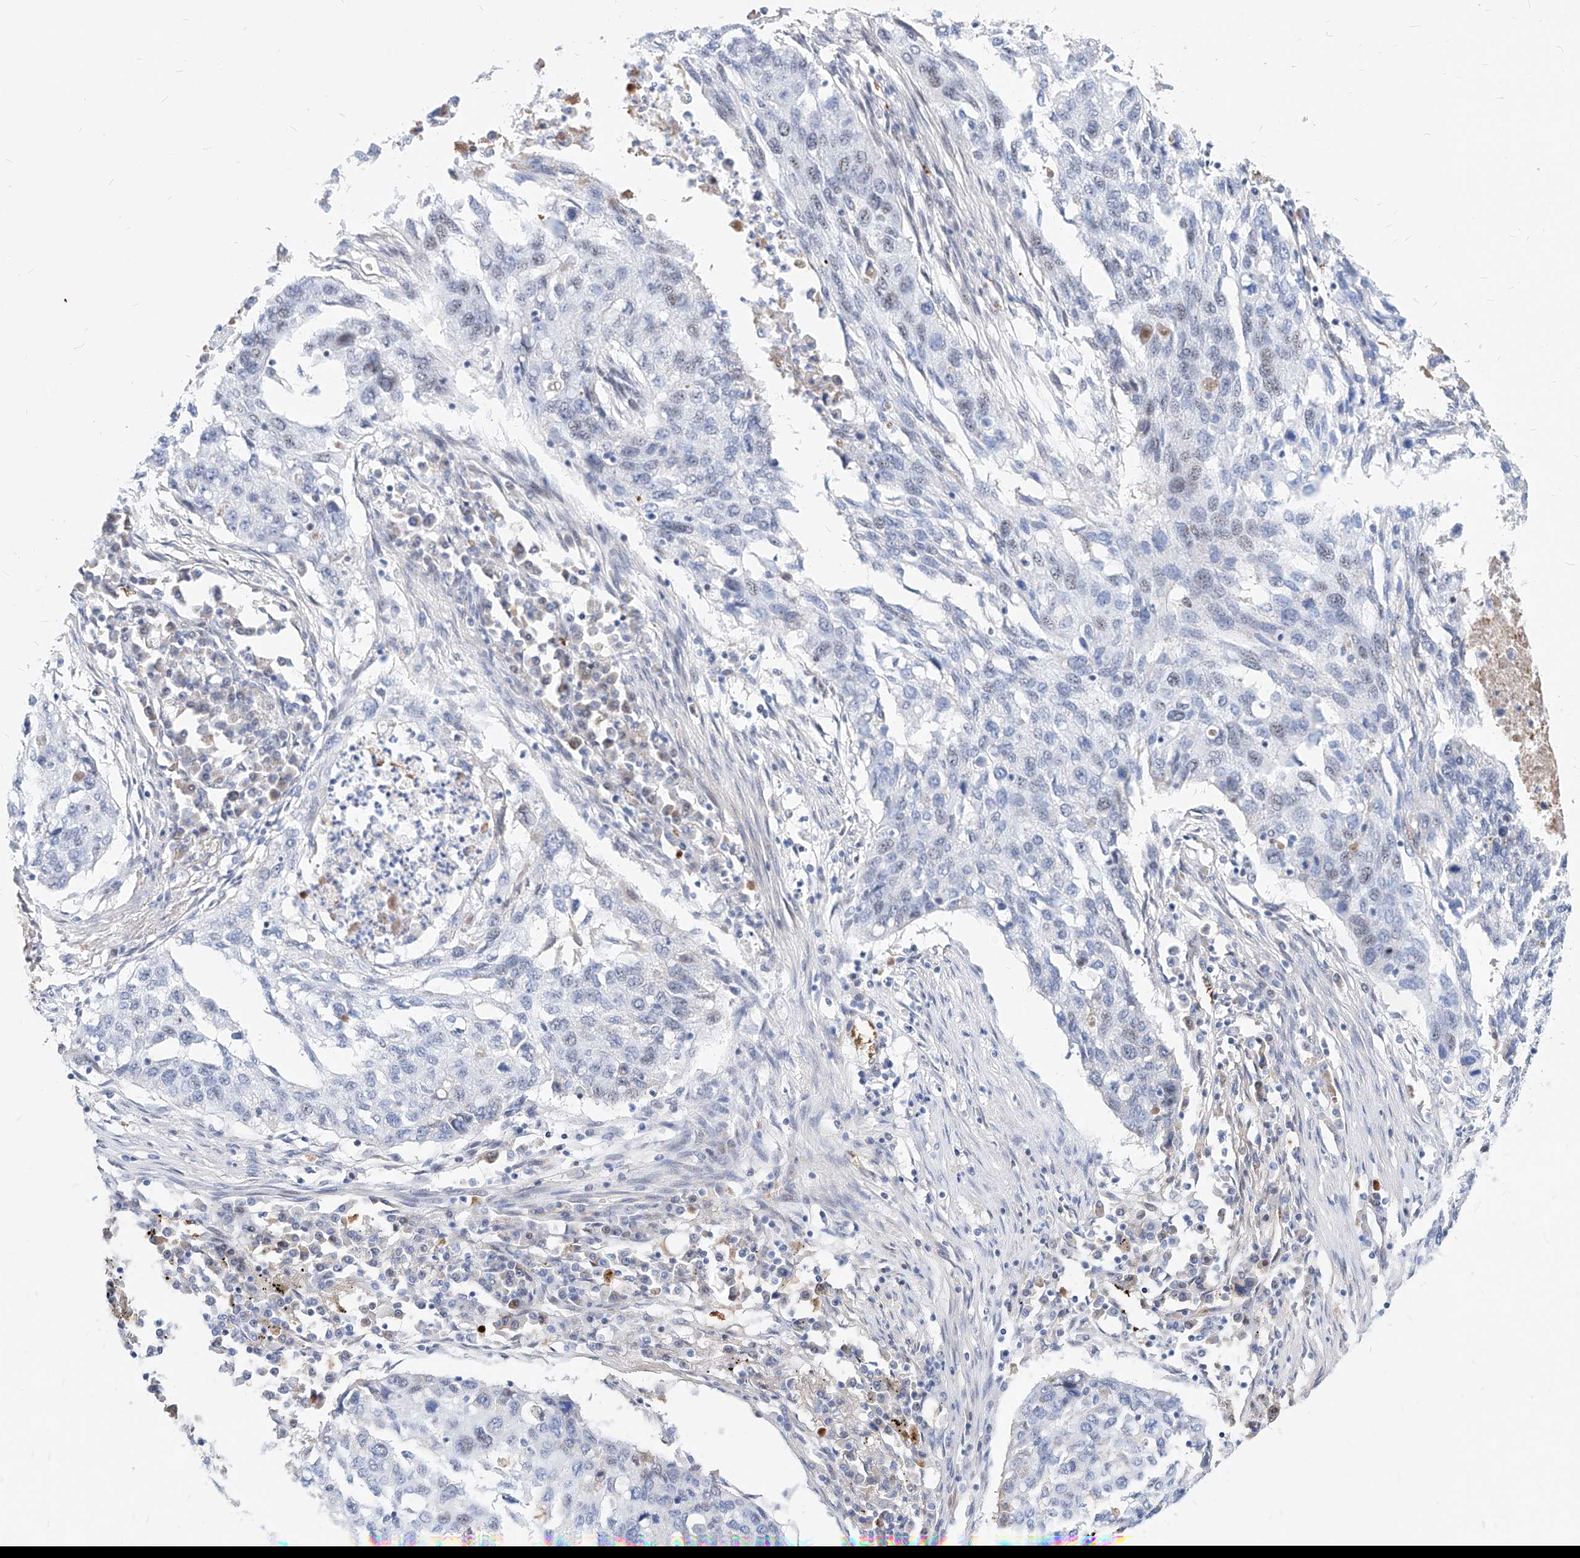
{"staining": {"intensity": "negative", "quantity": "none", "location": "none"}, "tissue": "lung cancer", "cell_type": "Tumor cells", "image_type": "cancer", "snomed": [{"axis": "morphology", "description": "Squamous cell carcinoma, NOS"}, {"axis": "topography", "description": "Lung"}], "caption": "Lung cancer was stained to show a protein in brown. There is no significant positivity in tumor cells. The staining is performed using DAB brown chromogen with nuclei counter-stained in using hematoxylin.", "gene": "ZFP42", "patient": {"sex": "female", "age": 63}}